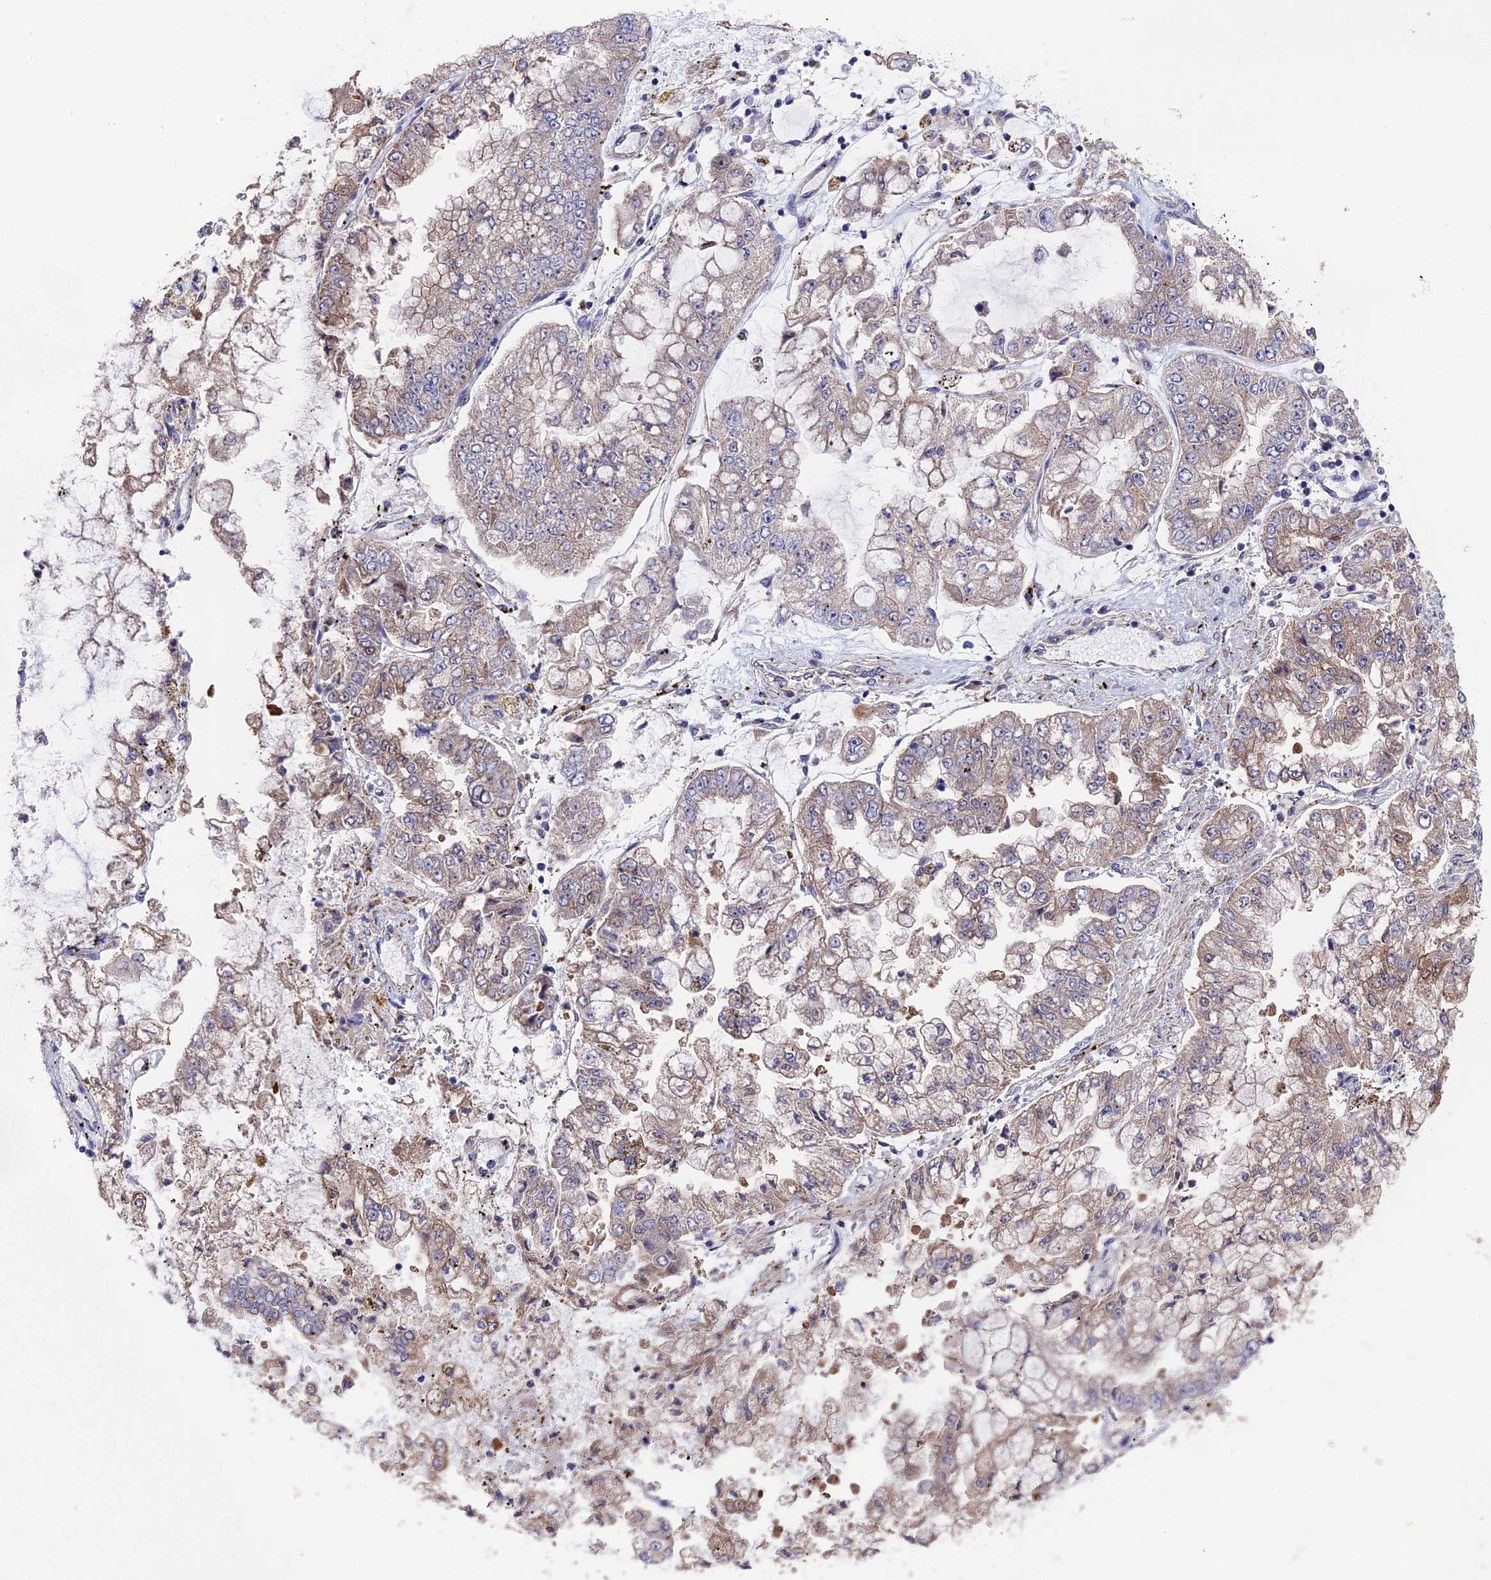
{"staining": {"intensity": "weak", "quantity": "25%-75%", "location": "cytoplasmic/membranous"}, "tissue": "stomach cancer", "cell_type": "Tumor cells", "image_type": "cancer", "snomed": [{"axis": "morphology", "description": "Adenocarcinoma, NOS"}, {"axis": "topography", "description": "Stomach"}], "caption": "IHC micrograph of neoplastic tissue: stomach adenocarcinoma stained using immunohistochemistry reveals low levels of weak protein expression localized specifically in the cytoplasmic/membranous of tumor cells, appearing as a cytoplasmic/membranous brown color.", "gene": "ZCCHC2", "patient": {"sex": "male", "age": 76}}